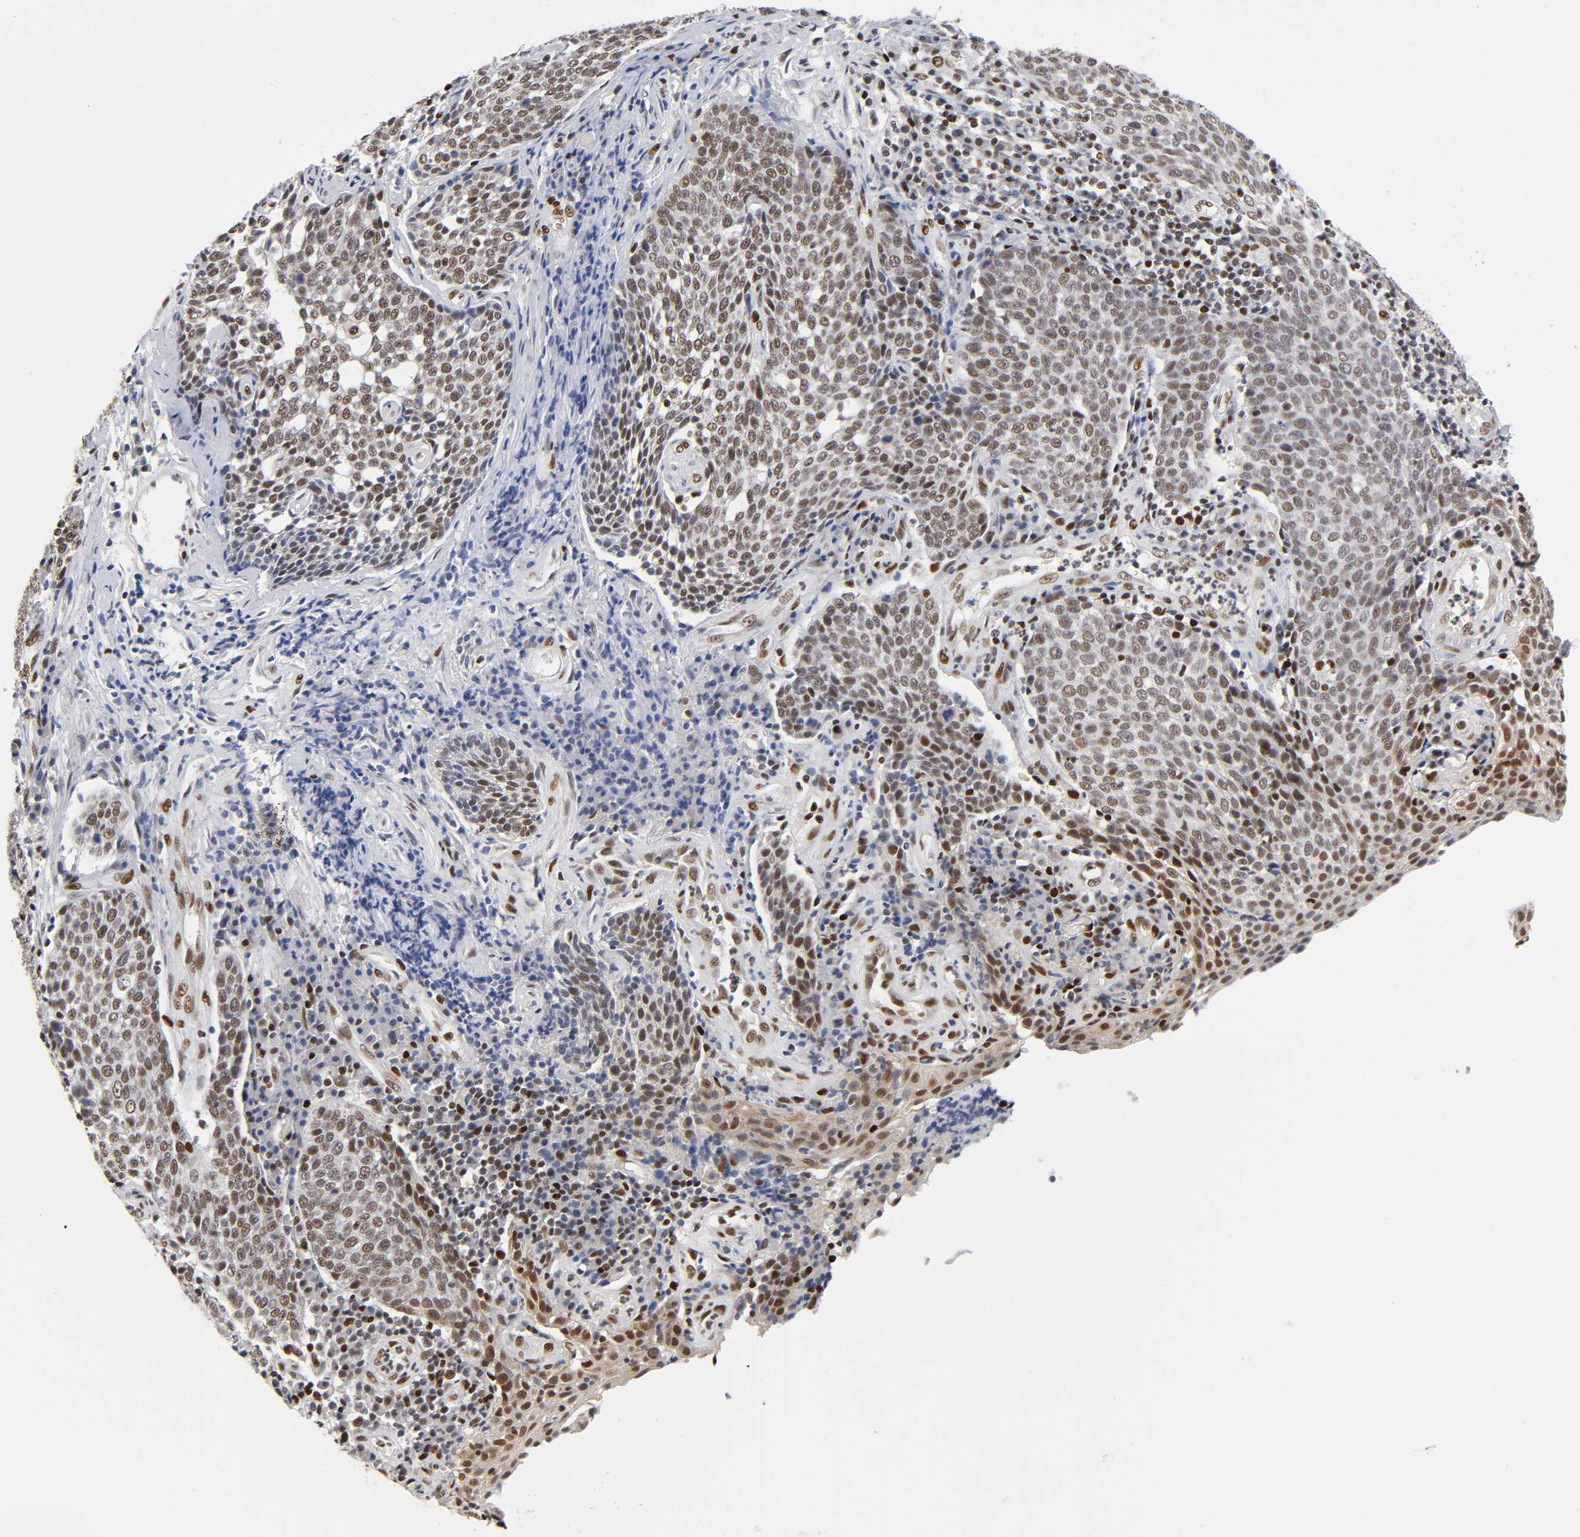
{"staining": {"intensity": "strong", "quantity": ">75%", "location": "nuclear"}, "tissue": "cervical cancer", "cell_type": "Tumor cells", "image_type": "cancer", "snomed": [{"axis": "morphology", "description": "Squamous cell carcinoma, NOS"}, {"axis": "topography", "description": "Cervix"}], "caption": "Protein analysis of cervical squamous cell carcinoma tissue displays strong nuclear staining in approximately >75% of tumor cells.", "gene": "NR3C1", "patient": {"sex": "female", "age": 34}}